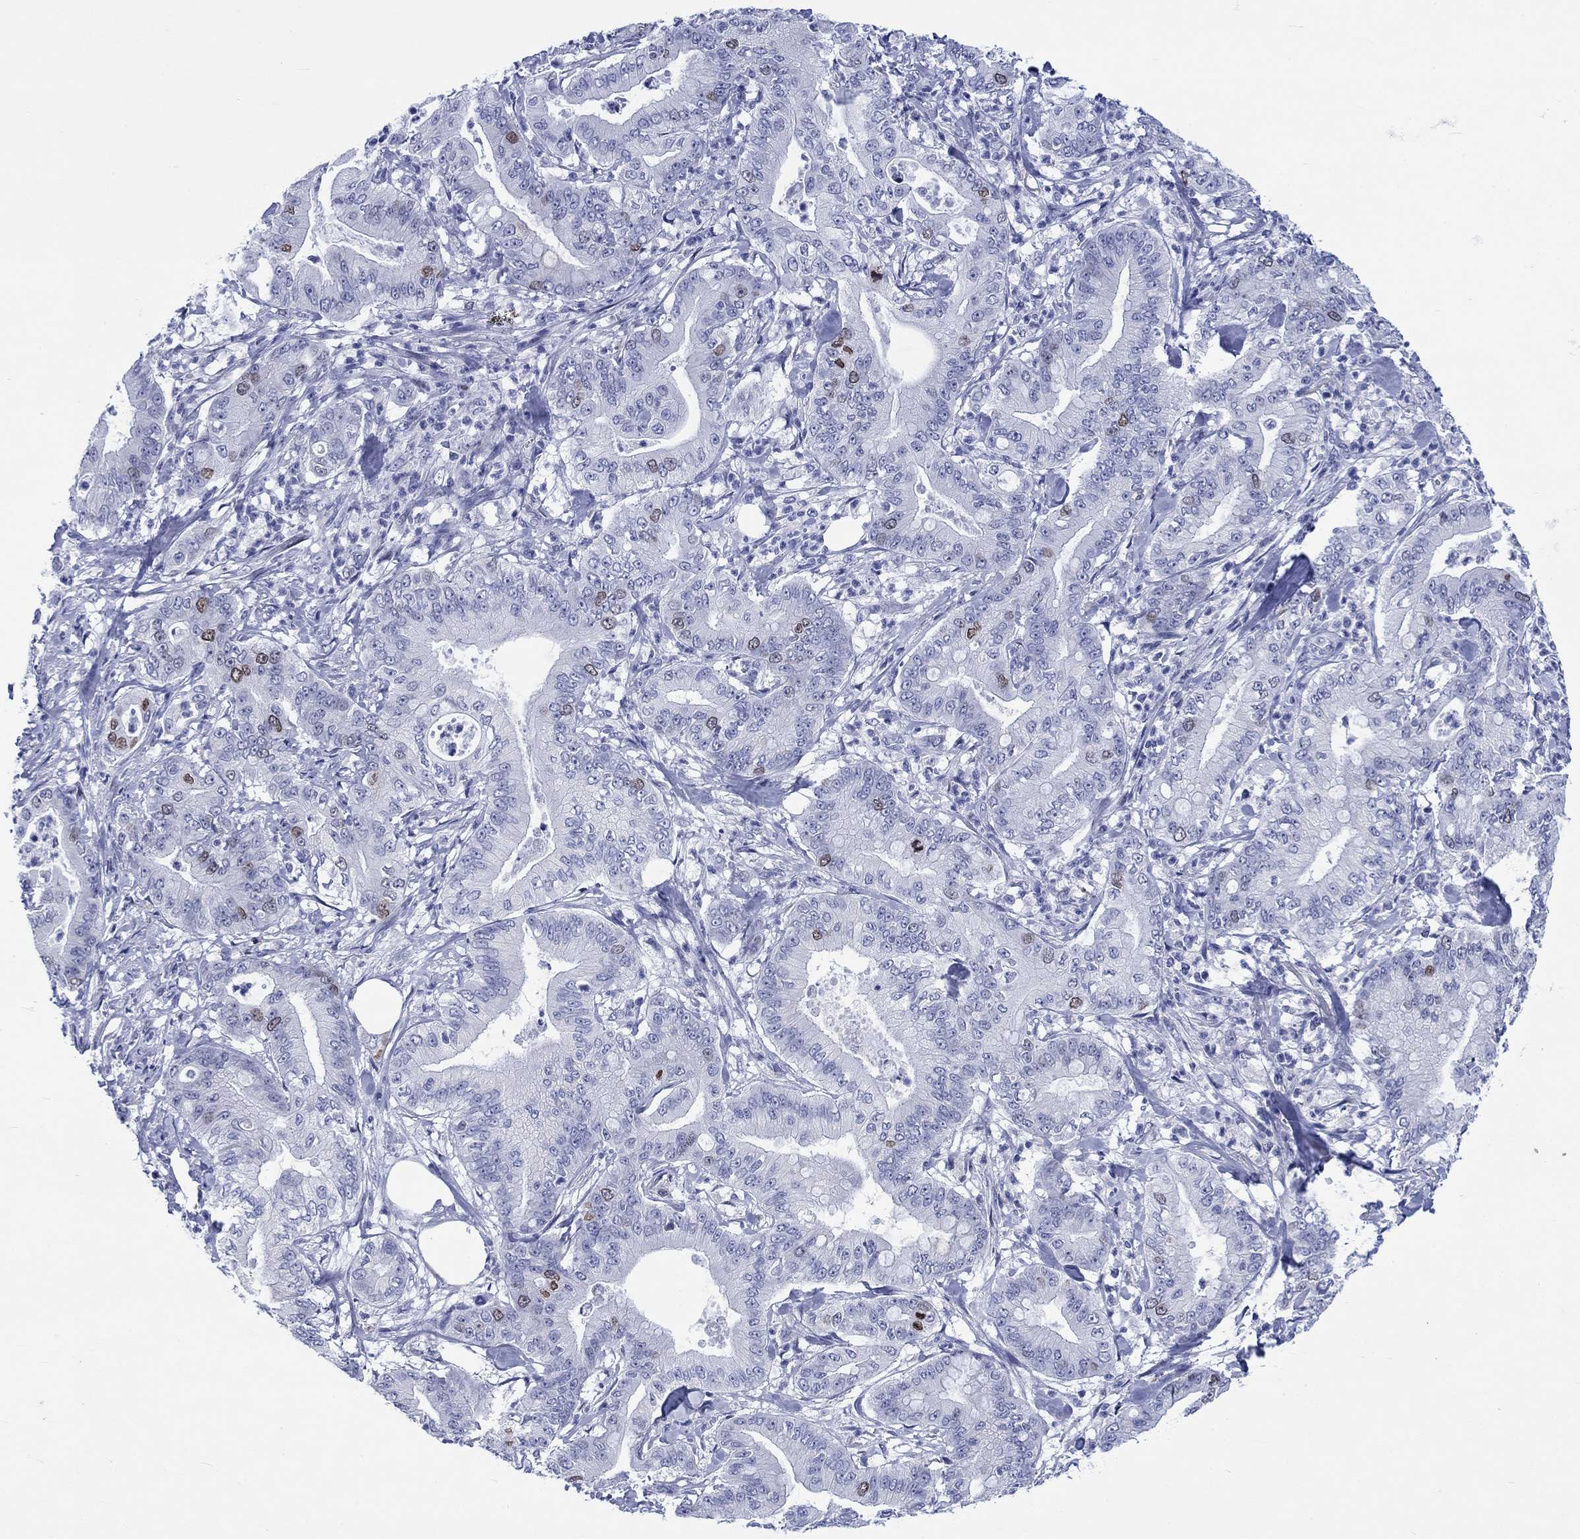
{"staining": {"intensity": "moderate", "quantity": "<25%", "location": "nuclear"}, "tissue": "pancreatic cancer", "cell_type": "Tumor cells", "image_type": "cancer", "snomed": [{"axis": "morphology", "description": "Adenocarcinoma, NOS"}, {"axis": "topography", "description": "Pancreas"}], "caption": "Human adenocarcinoma (pancreatic) stained for a protein (brown) shows moderate nuclear positive staining in about <25% of tumor cells.", "gene": "CDCA2", "patient": {"sex": "male", "age": 71}}